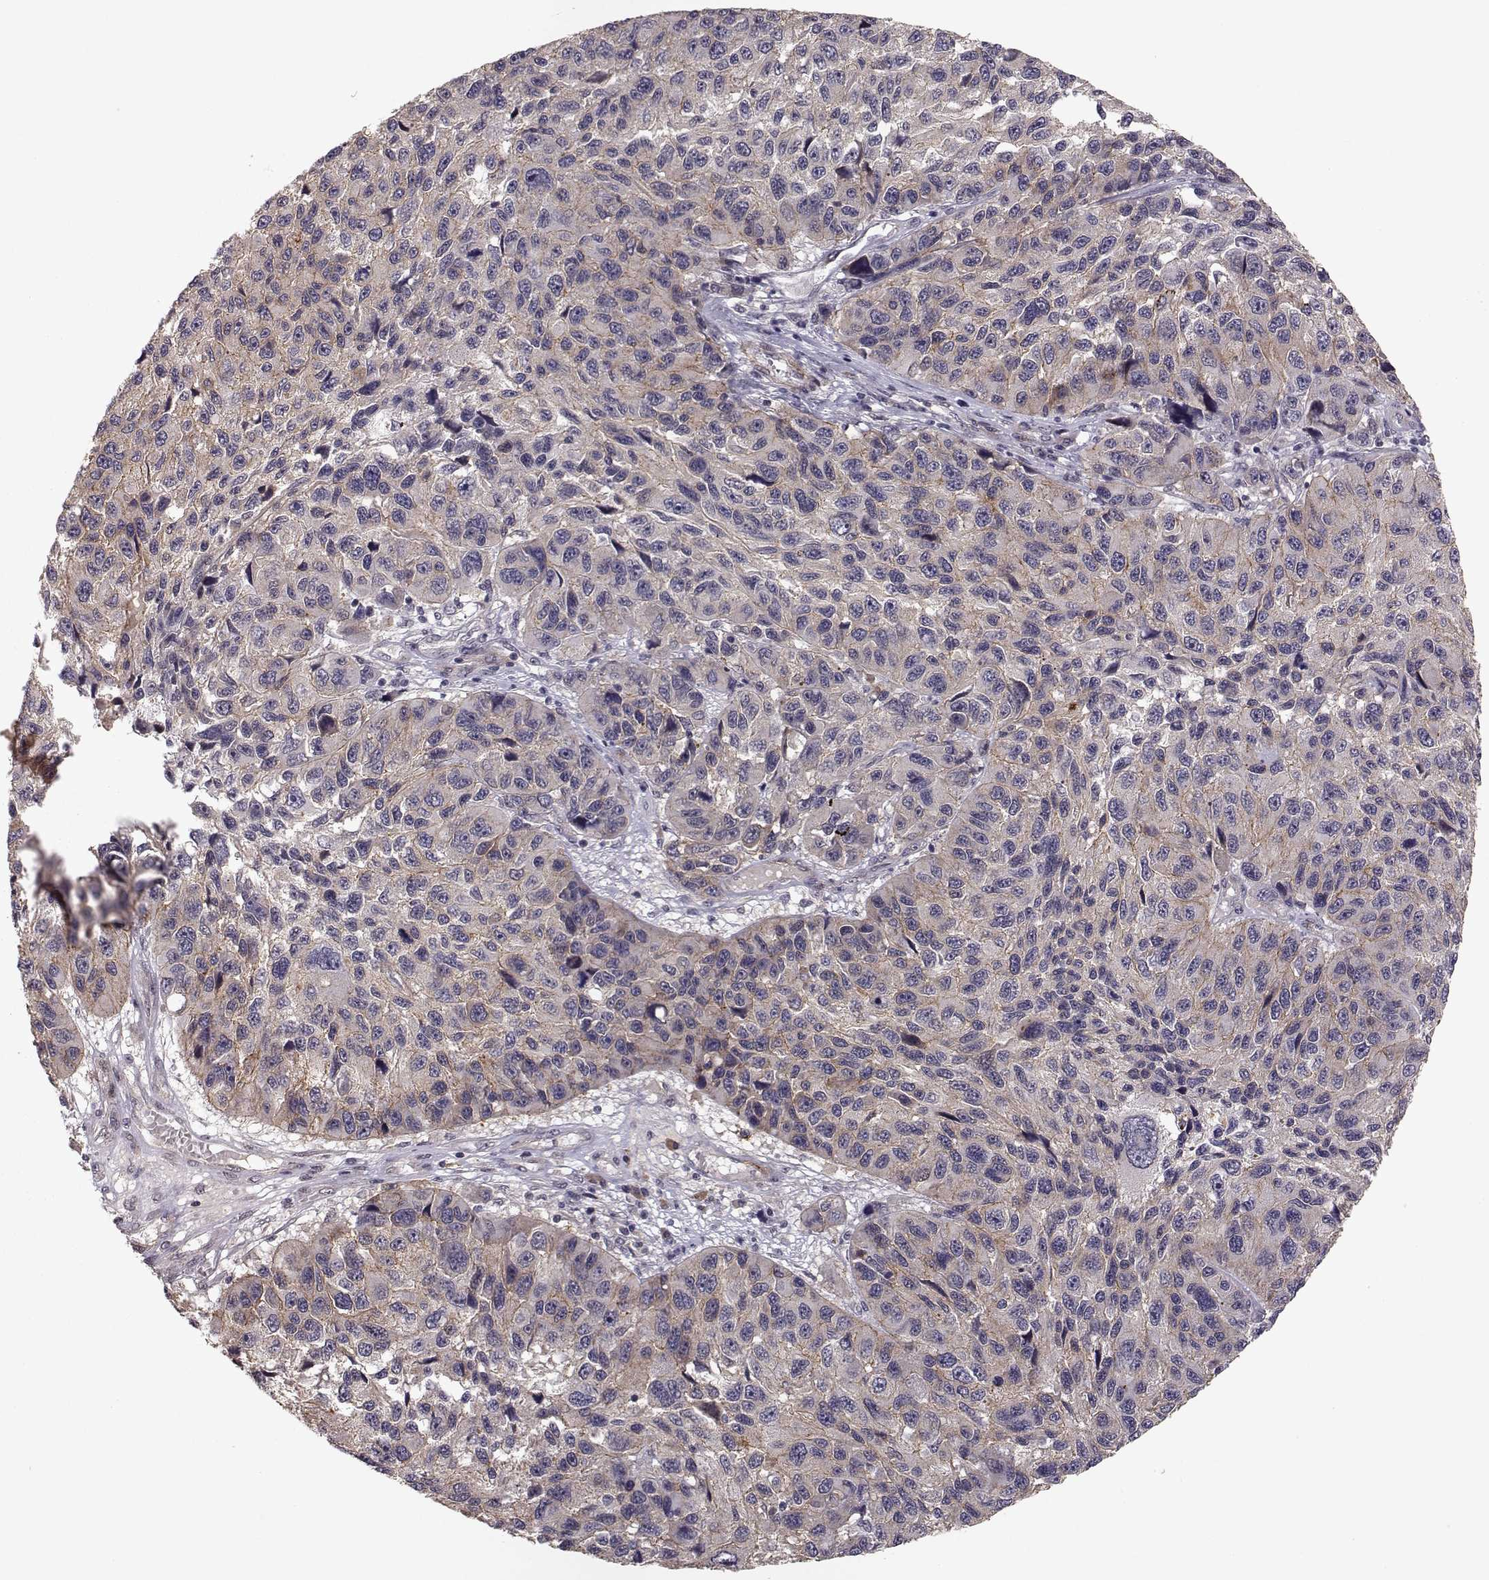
{"staining": {"intensity": "moderate", "quantity": "<25%", "location": "cytoplasmic/membranous"}, "tissue": "melanoma", "cell_type": "Tumor cells", "image_type": "cancer", "snomed": [{"axis": "morphology", "description": "Malignant melanoma, NOS"}, {"axis": "topography", "description": "Skin"}], "caption": "About <25% of tumor cells in malignant melanoma show moderate cytoplasmic/membranous protein positivity as visualized by brown immunohistochemical staining.", "gene": "PLEKHG3", "patient": {"sex": "male", "age": 53}}